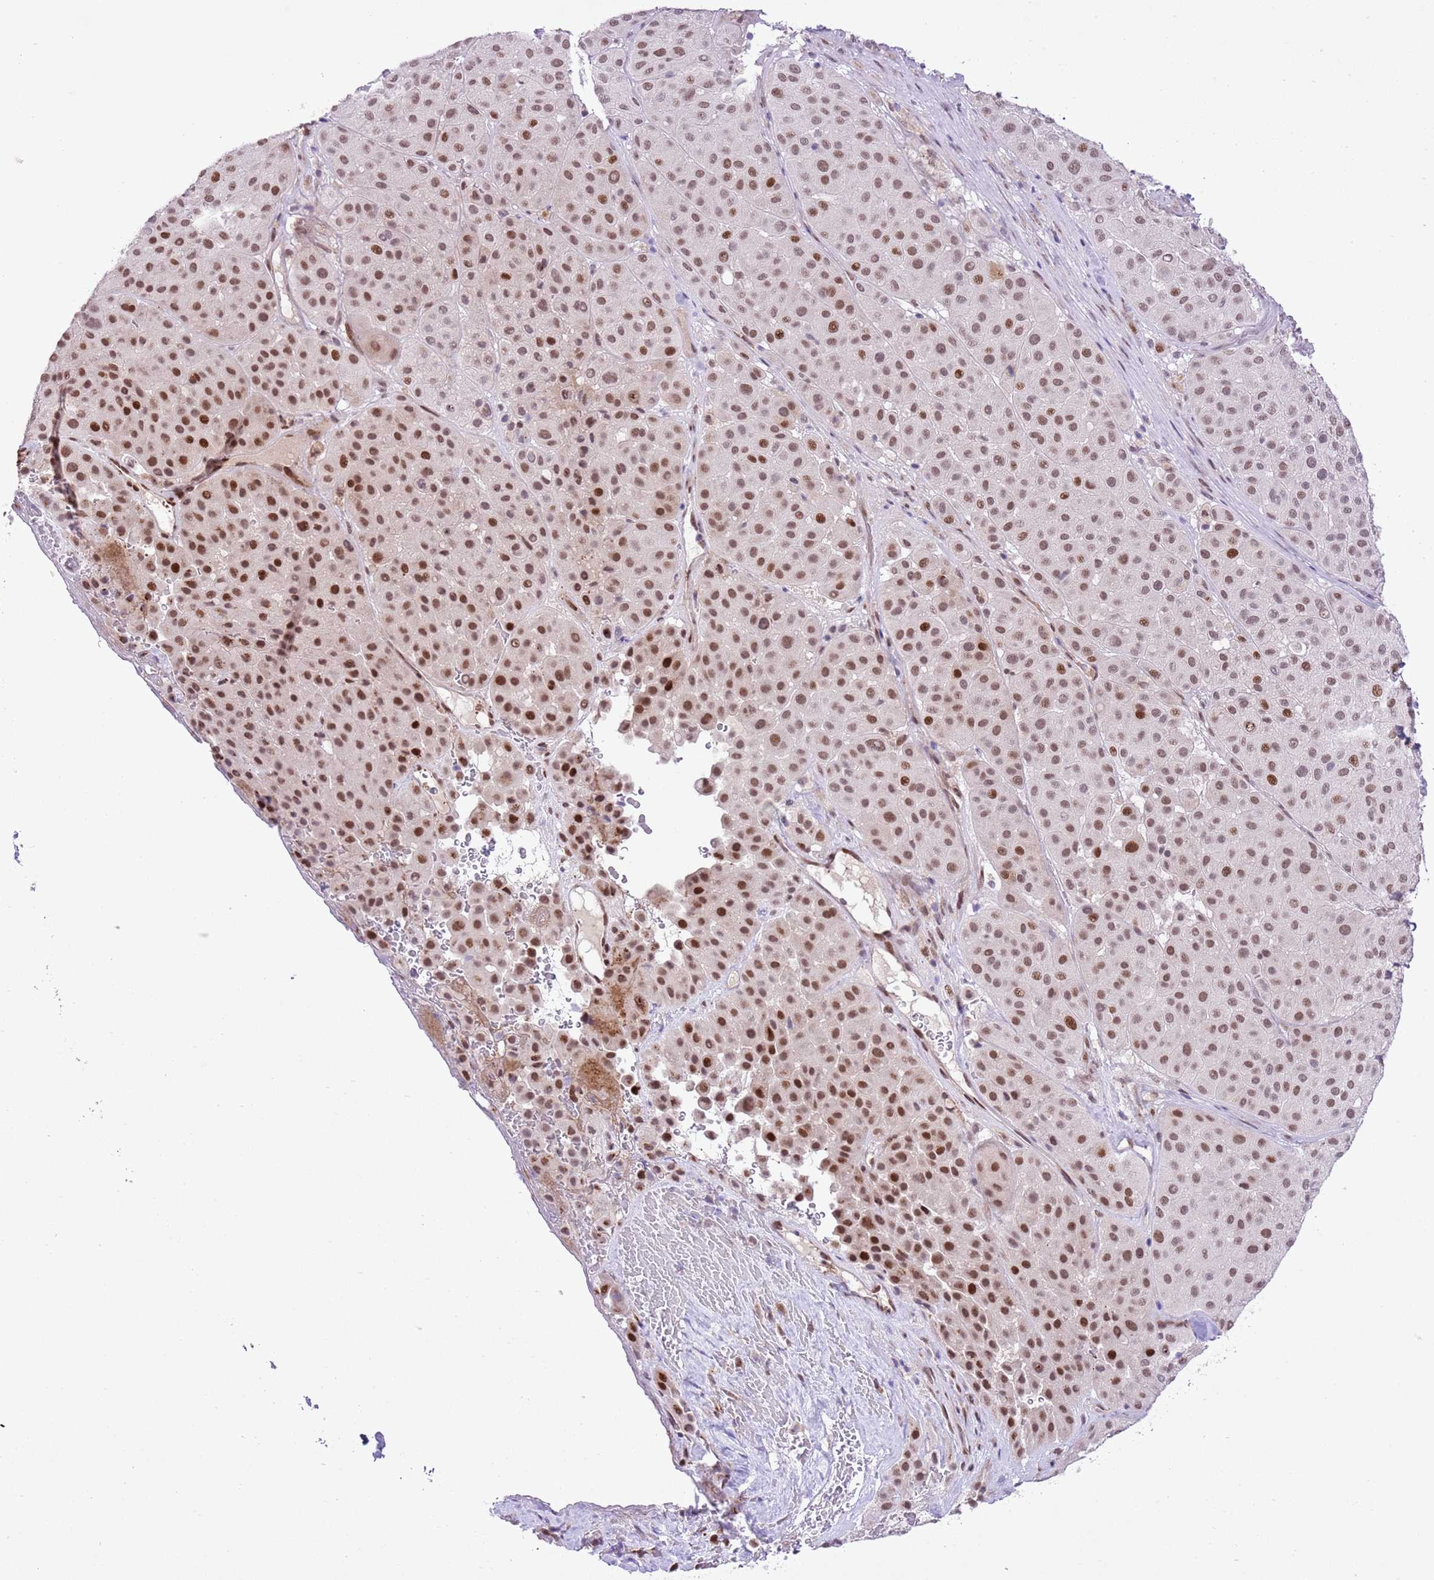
{"staining": {"intensity": "strong", "quantity": "<25%", "location": "nuclear"}, "tissue": "melanoma", "cell_type": "Tumor cells", "image_type": "cancer", "snomed": [{"axis": "morphology", "description": "Malignant melanoma, Metastatic site"}, {"axis": "topography", "description": "Smooth muscle"}], "caption": "Immunohistochemical staining of melanoma exhibits medium levels of strong nuclear staining in approximately <25% of tumor cells.", "gene": "NACC2", "patient": {"sex": "male", "age": 41}}